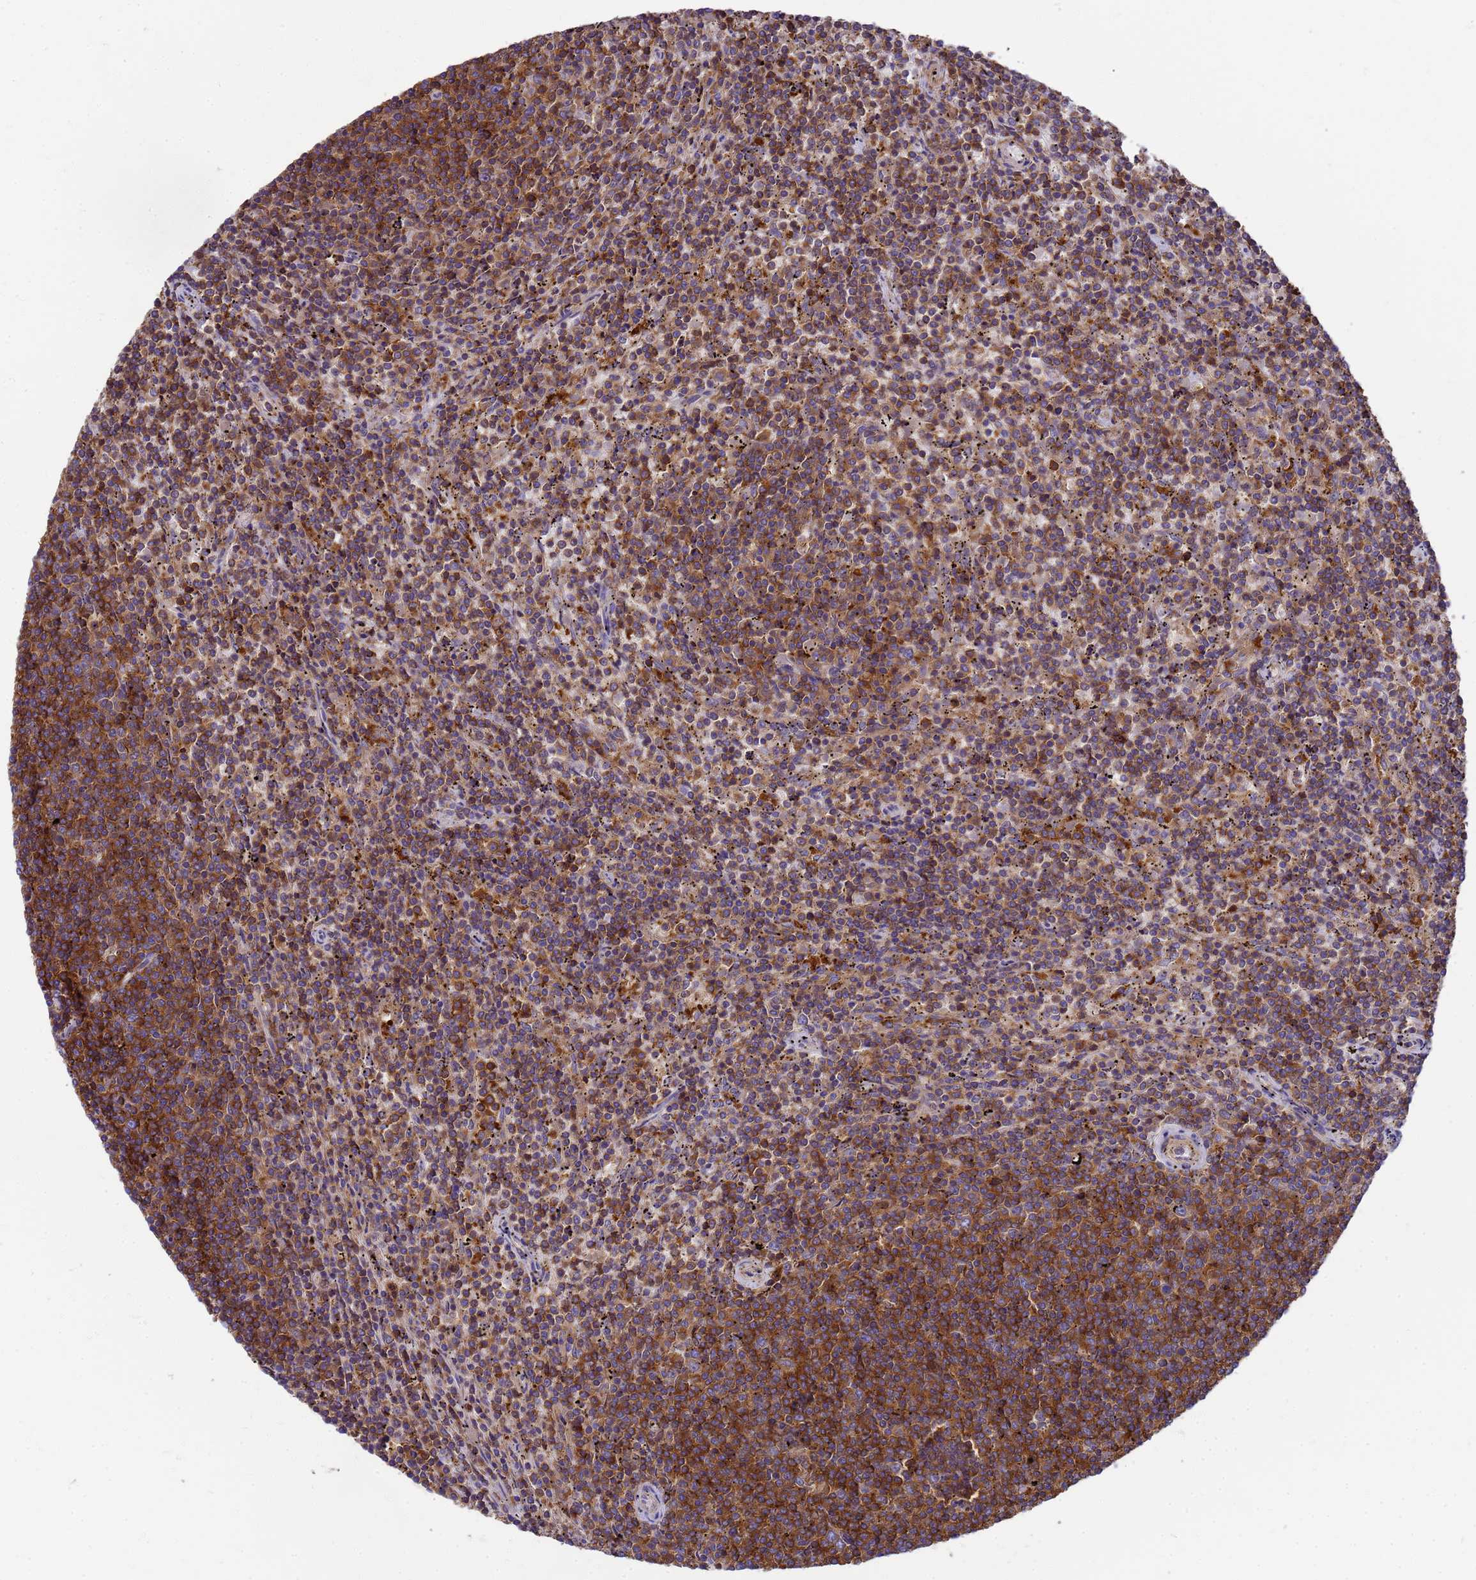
{"staining": {"intensity": "strong", "quantity": "25%-75%", "location": "cytoplasmic/membranous"}, "tissue": "lymphoma", "cell_type": "Tumor cells", "image_type": "cancer", "snomed": [{"axis": "morphology", "description": "Malignant lymphoma, non-Hodgkin's type, Low grade"}, {"axis": "topography", "description": "Spleen"}], "caption": "Immunohistochemical staining of low-grade malignant lymphoma, non-Hodgkin's type displays high levels of strong cytoplasmic/membranous positivity in approximately 25%-75% of tumor cells.", "gene": "ZNF235", "patient": {"sex": "female", "age": 50}}